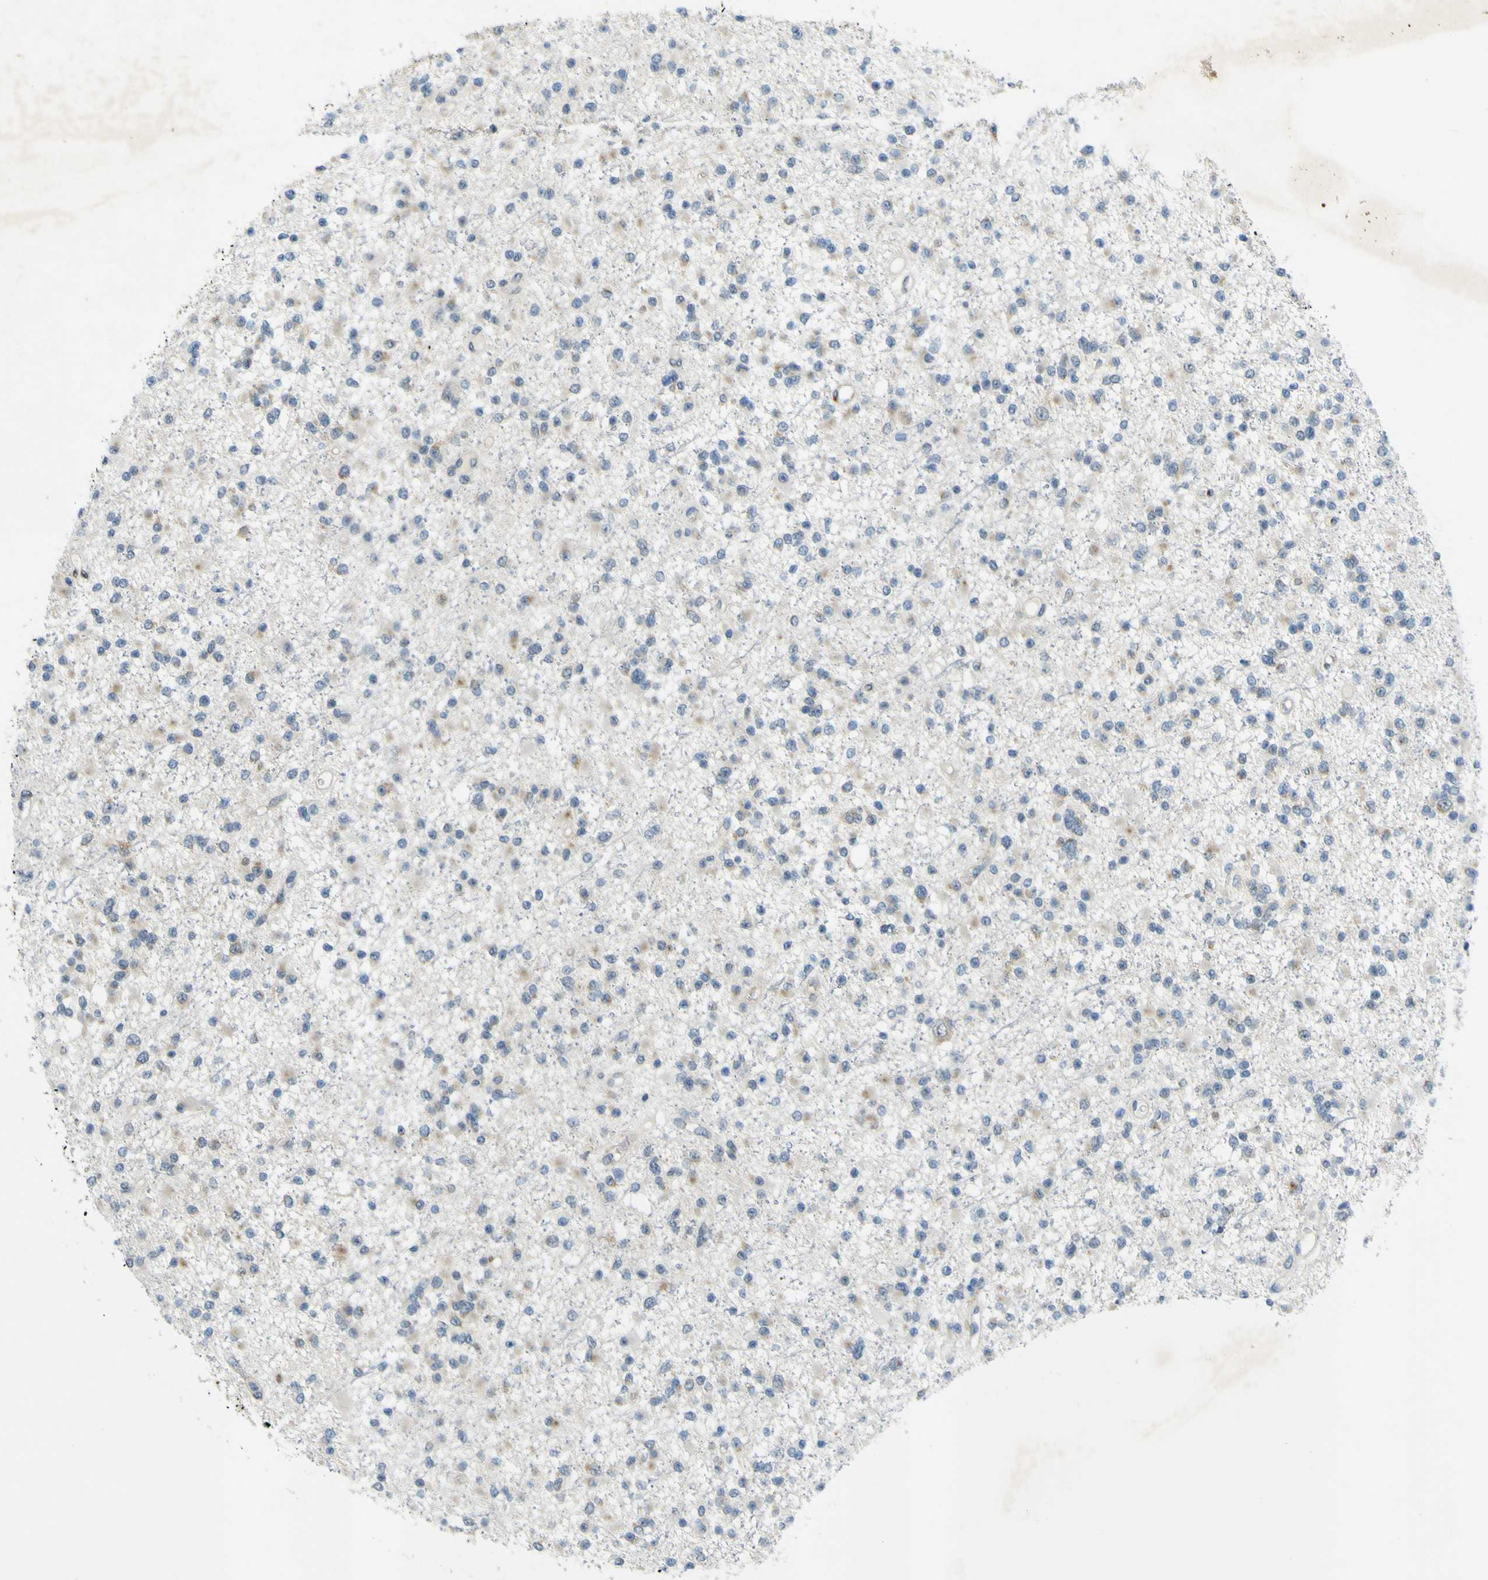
{"staining": {"intensity": "negative", "quantity": "none", "location": "none"}, "tissue": "glioma", "cell_type": "Tumor cells", "image_type": "cancer", "snomed": [{"axis": "morphology", "description": "Glioma, malignant, Low grade"}, {"axis": "topography", "description": "Brain"}], "caption": "This is an immunohistochemistry (IHC) micrograph of glioma. There is no expression in tumor cells.", "gene": "IGF2R", "patient": {"sex": "female", "age": 22}}